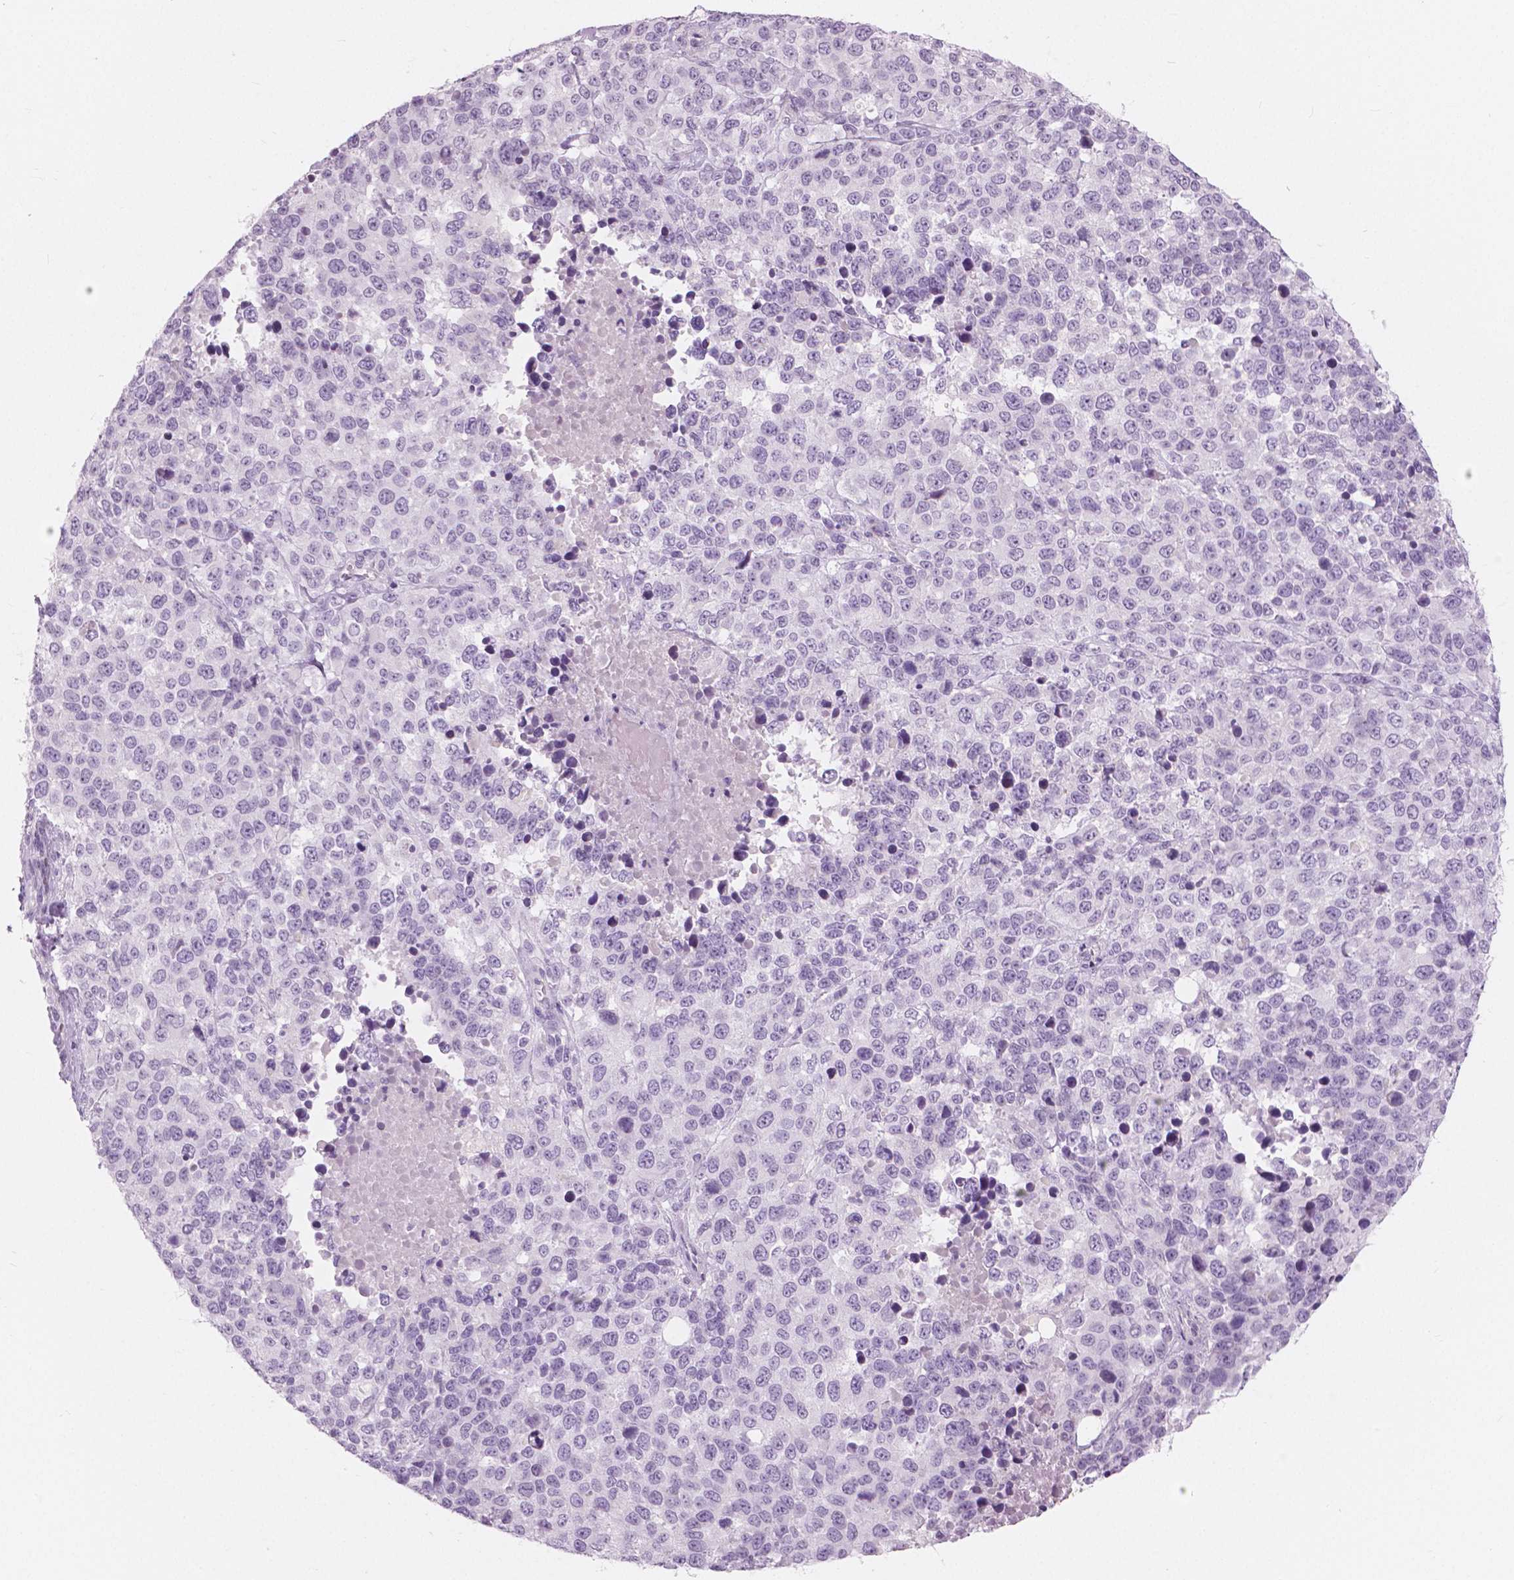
{"staining": {"intensity": "negative", "quantity": "none", "location": "none"}, "tissue": "melanoma", "cell_type": "Tumor cells", "image_type": "cancer", "snomed": [{"axis": "morphology", "description": "Malignant melanoma, Metastatic site"}, {"axis": "topography", "description": "Skin"}], "caption": "DAB (3,3'-diaminobenzidine) immunohistochemical staining of melanoma demonstrates no significant positivity in tumor cells. (Immunohistochemistry (ihc), brightfield microscopy, high magnification).", "gene": "A4GNT", "patient": {"sex": "male", "age": 84}}